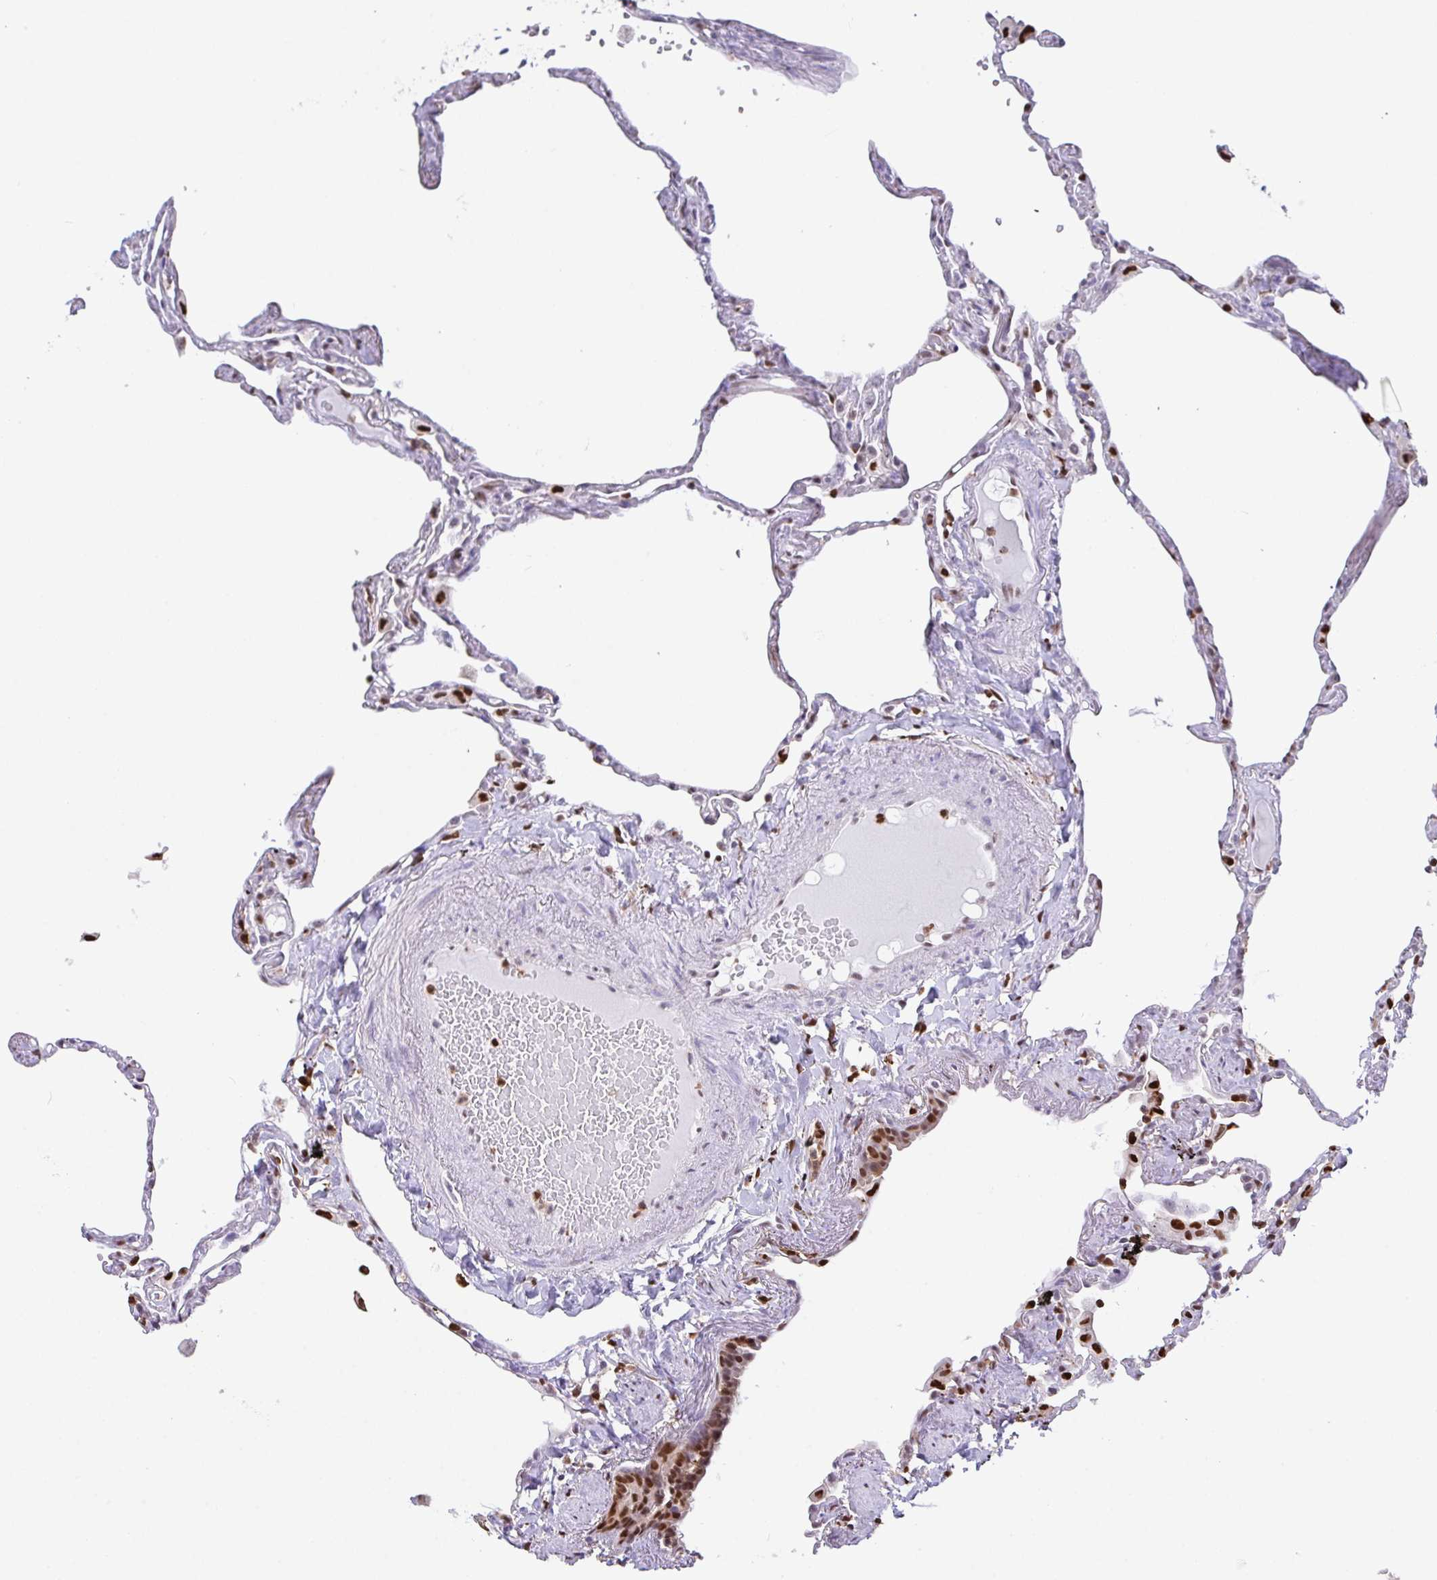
{"staining": {"intensity": "strong", "quantity": "25%-75%", "location": "nuclear"}, "tissue": "lung", "cell_type": "Alveolar cells", "image_type": "normal", "snomed": [{"axis": "morphology", "description": "Normal tissue, NOS"}, {"axis": "topography", "description": "Lung"}], "caption": "Immunohistochemistry (IHC) (DAB (3,3'-diaminobenzidine)) staining of benign human lung reveals strong nuclear protein staining in approximately 25%-75% of alveolar cells.", "gene": "BTBD10", "patient": {"sex": "female", "age": 67}}